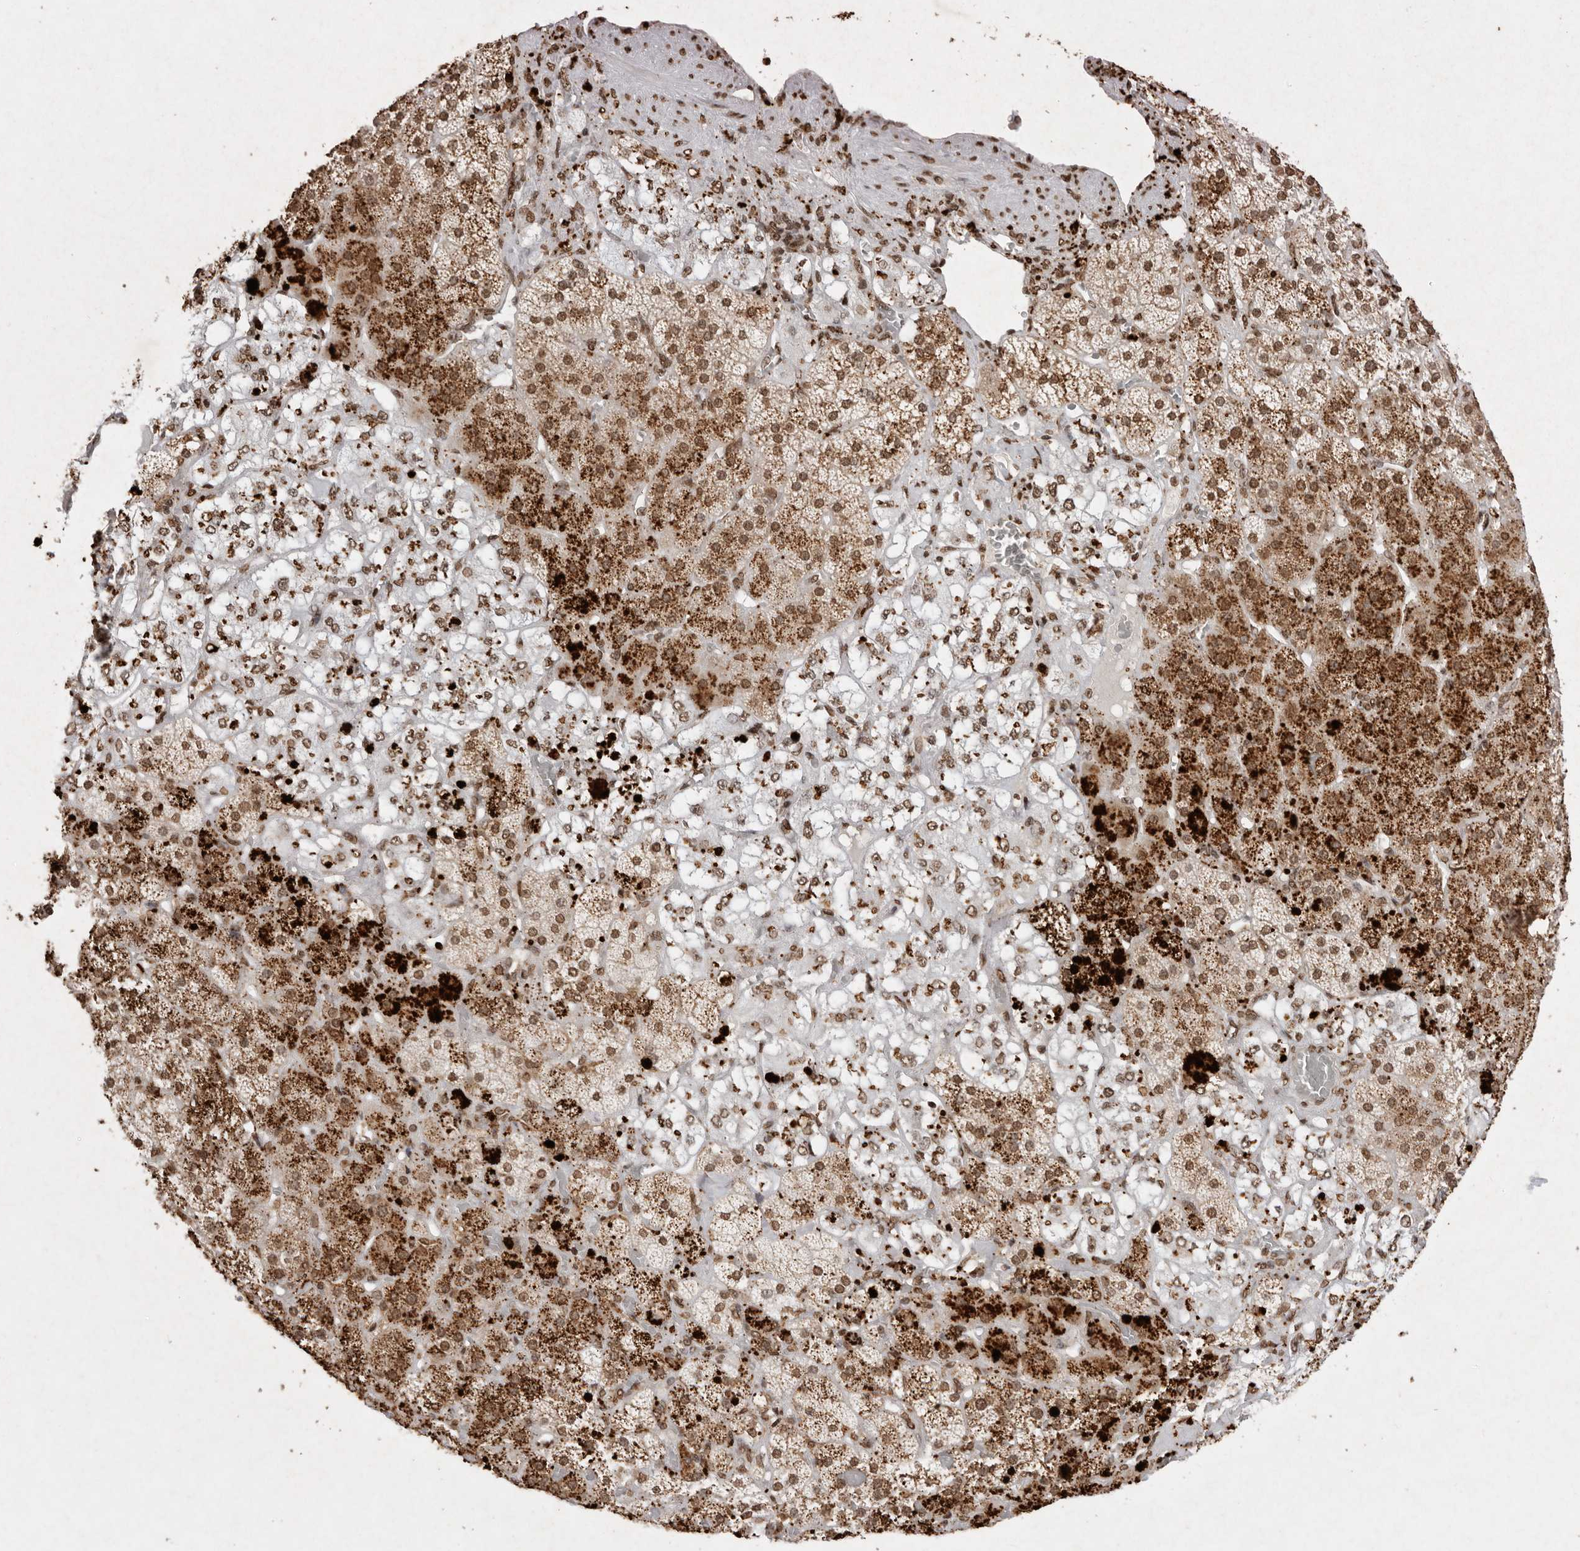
{"staining": {"intensity": "strong", "quantity": ">75%", "location": "cytoplasmic/membranous,nuclear"}, "tissue": "adrenal gland", "cell_type": "Glandular cells", "image_type": "normal", "snomed": [{"axis": "morphology", "description": "Normal tissue, NOS"}, {"axis": "topography", "description": "Adrenal gland"}], "caption": "Protein expression analysis of benign adrenal gland displays strong cytoplasmic/membranous,nuclear staining in approximately >75% of glandular cells.", "gene": "NKX3", "patient": {"sex": "male", "age": 57}}